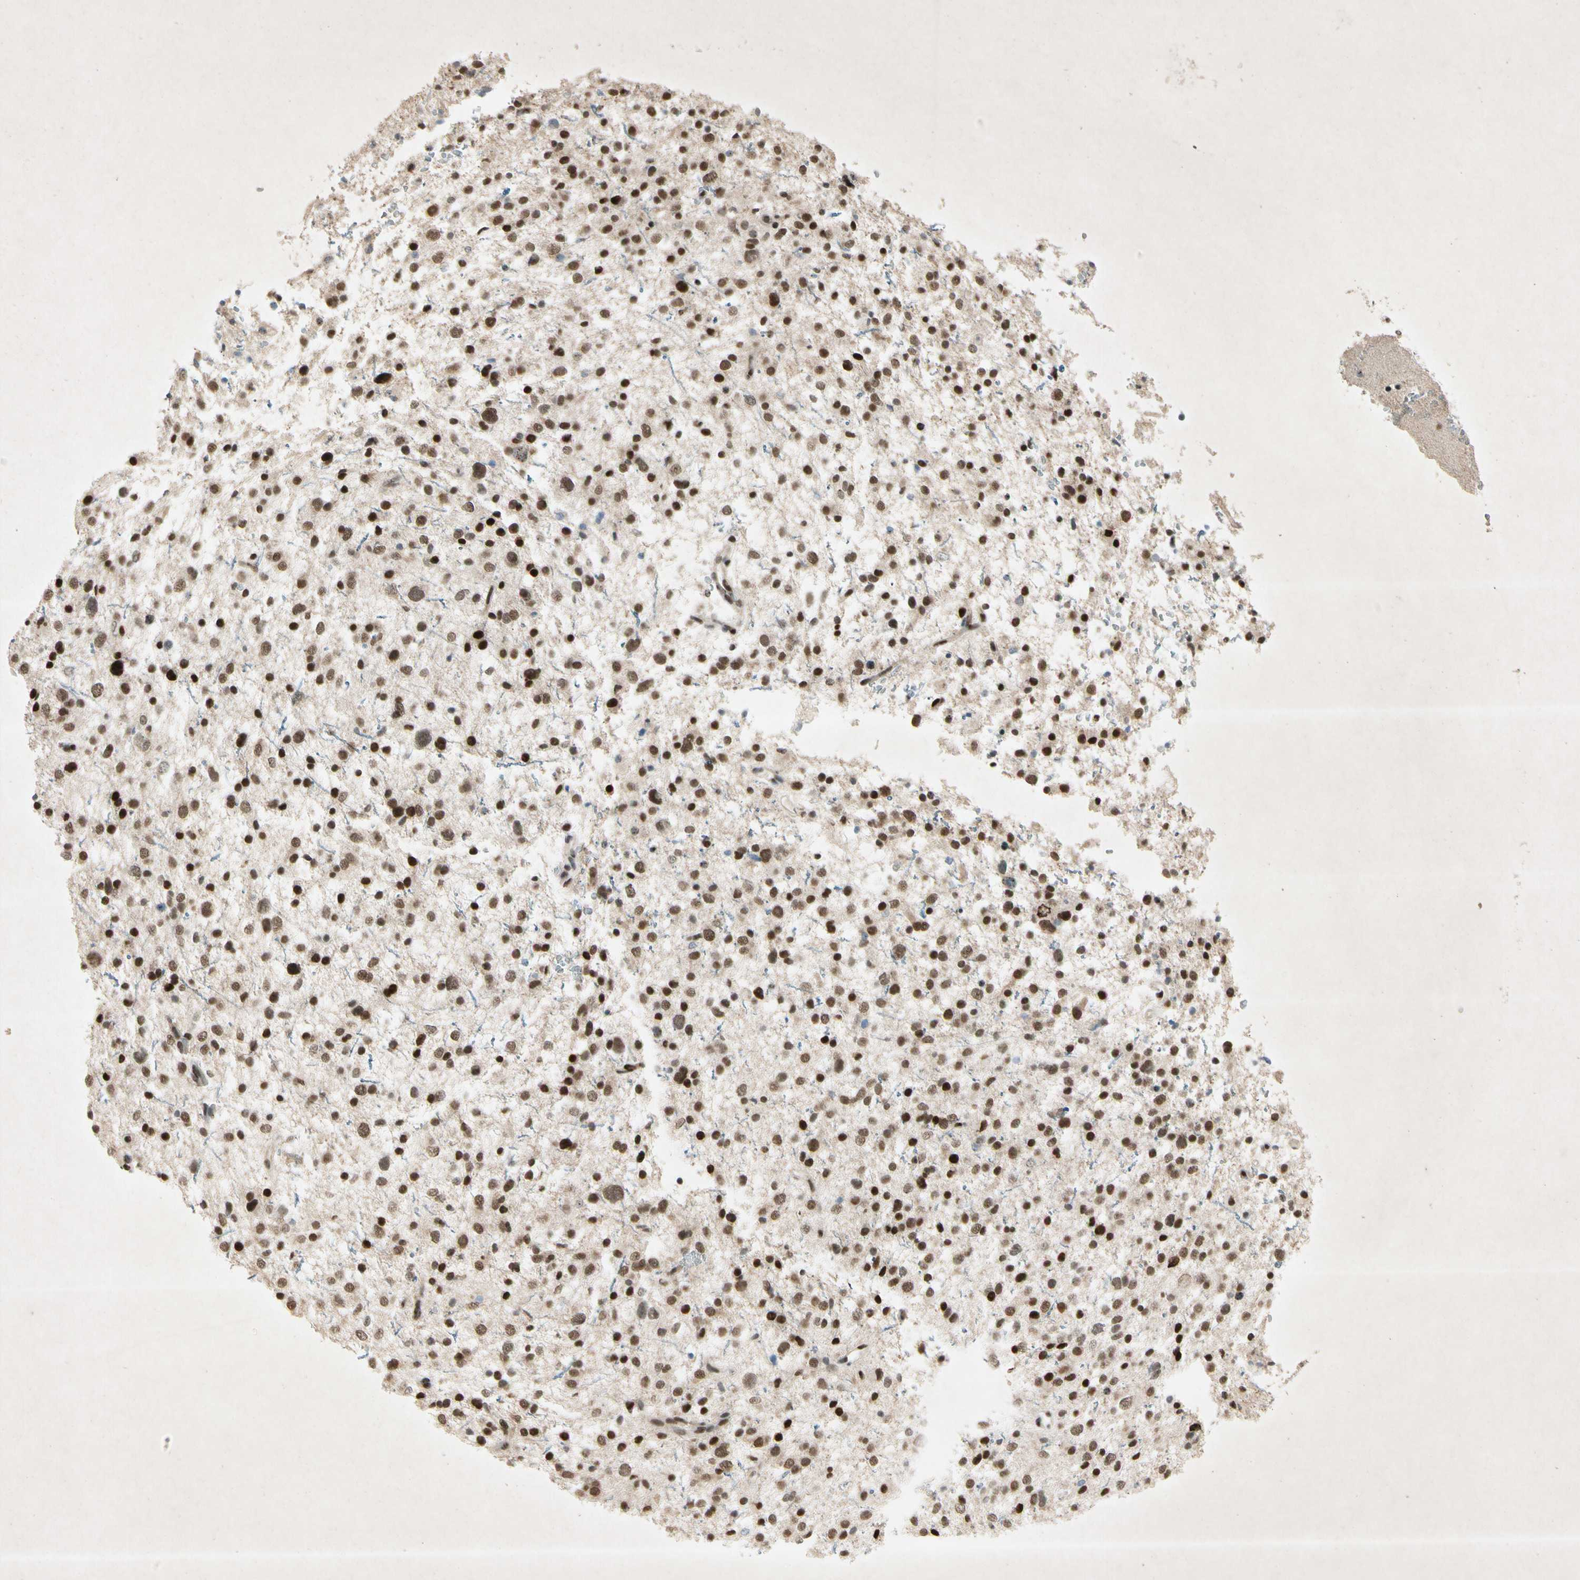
{"staining": {"intensity": "strong", "quantity": ">75%", "location": "nuclear"}, "tissue": "glioma", "cell_type": "Tumor cells", "image_type": "cancer", "snomed": [{"axis": "morphology", "description": "Glioma, malignant, Low grade"}, {"axis": "topography", "description": "Brain"}], "caption": "DAB (3,3'-diaminobenzidine) immunohistochemical staining of low-grade glioma (malignant) exhibits strong nuclear protein staining in approximately >75% of tumor cells.", "gene": "RNF43", "patient": {"sex": "female", "age": 37}}